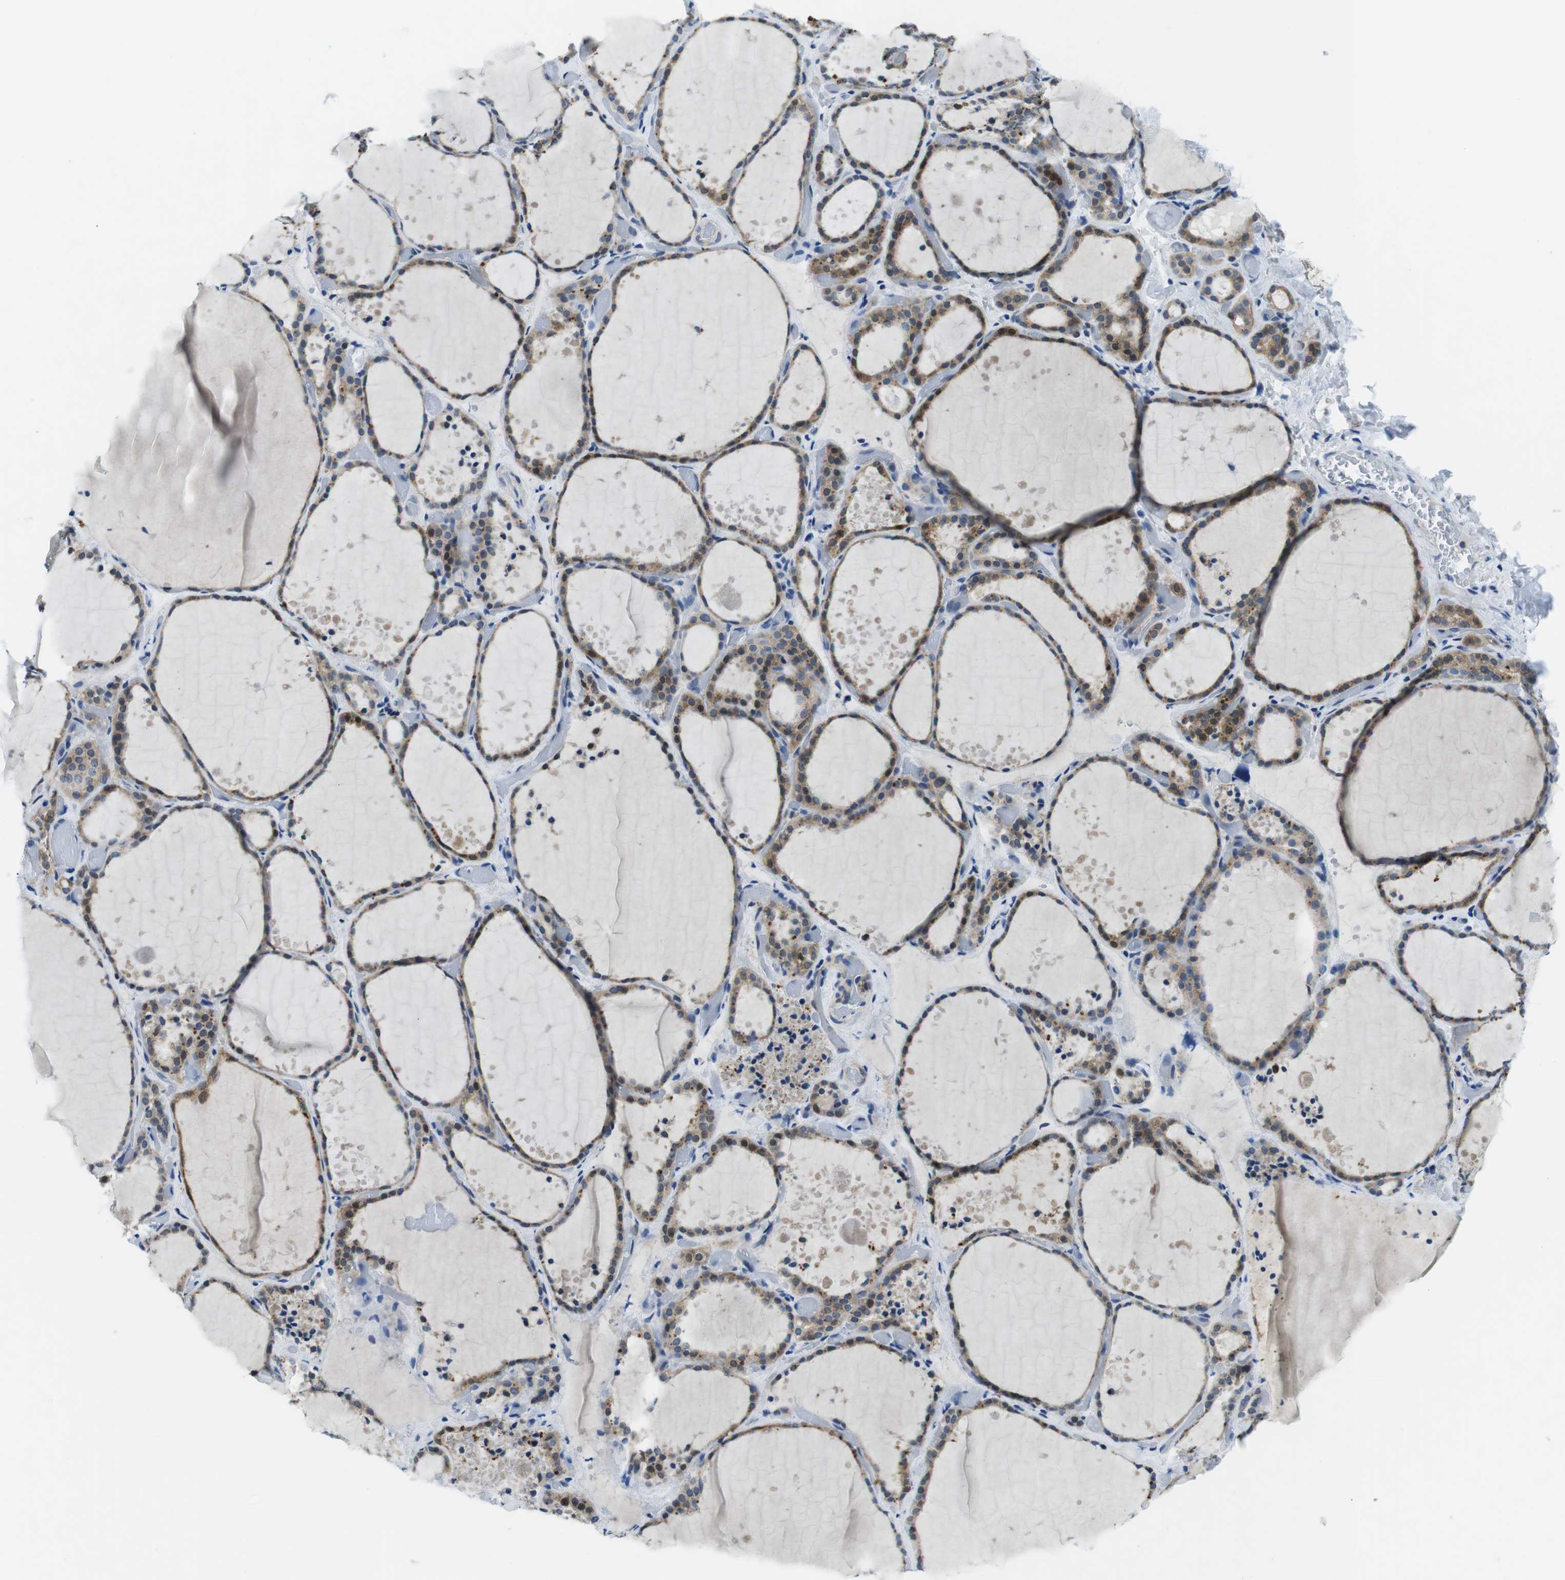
{"staining": {"intensity": "moderate", "quantity": ">75%", "location": "cytoplasmic/membranous"}, "tissue": "thyroid gland", "cell_type": "Glandular cells", "image_type": "normal", "snomed": [{"axis": "morphology", "description": "Normal tissue, NOS"}, {"axis": "topography", "description": "Thyroid gland"}], "caption": "The image exhibits immunohistochemical staining of benign thyroid gland. There is moderate cytoplasmic/membranous positivity is seen in approximately >75% of glandular cells. The protein of interest is shown in brown color, while the nuclei are stained blue.", "gene": "PHLDA1", "patient": {"sex": "female", "age": 44}}